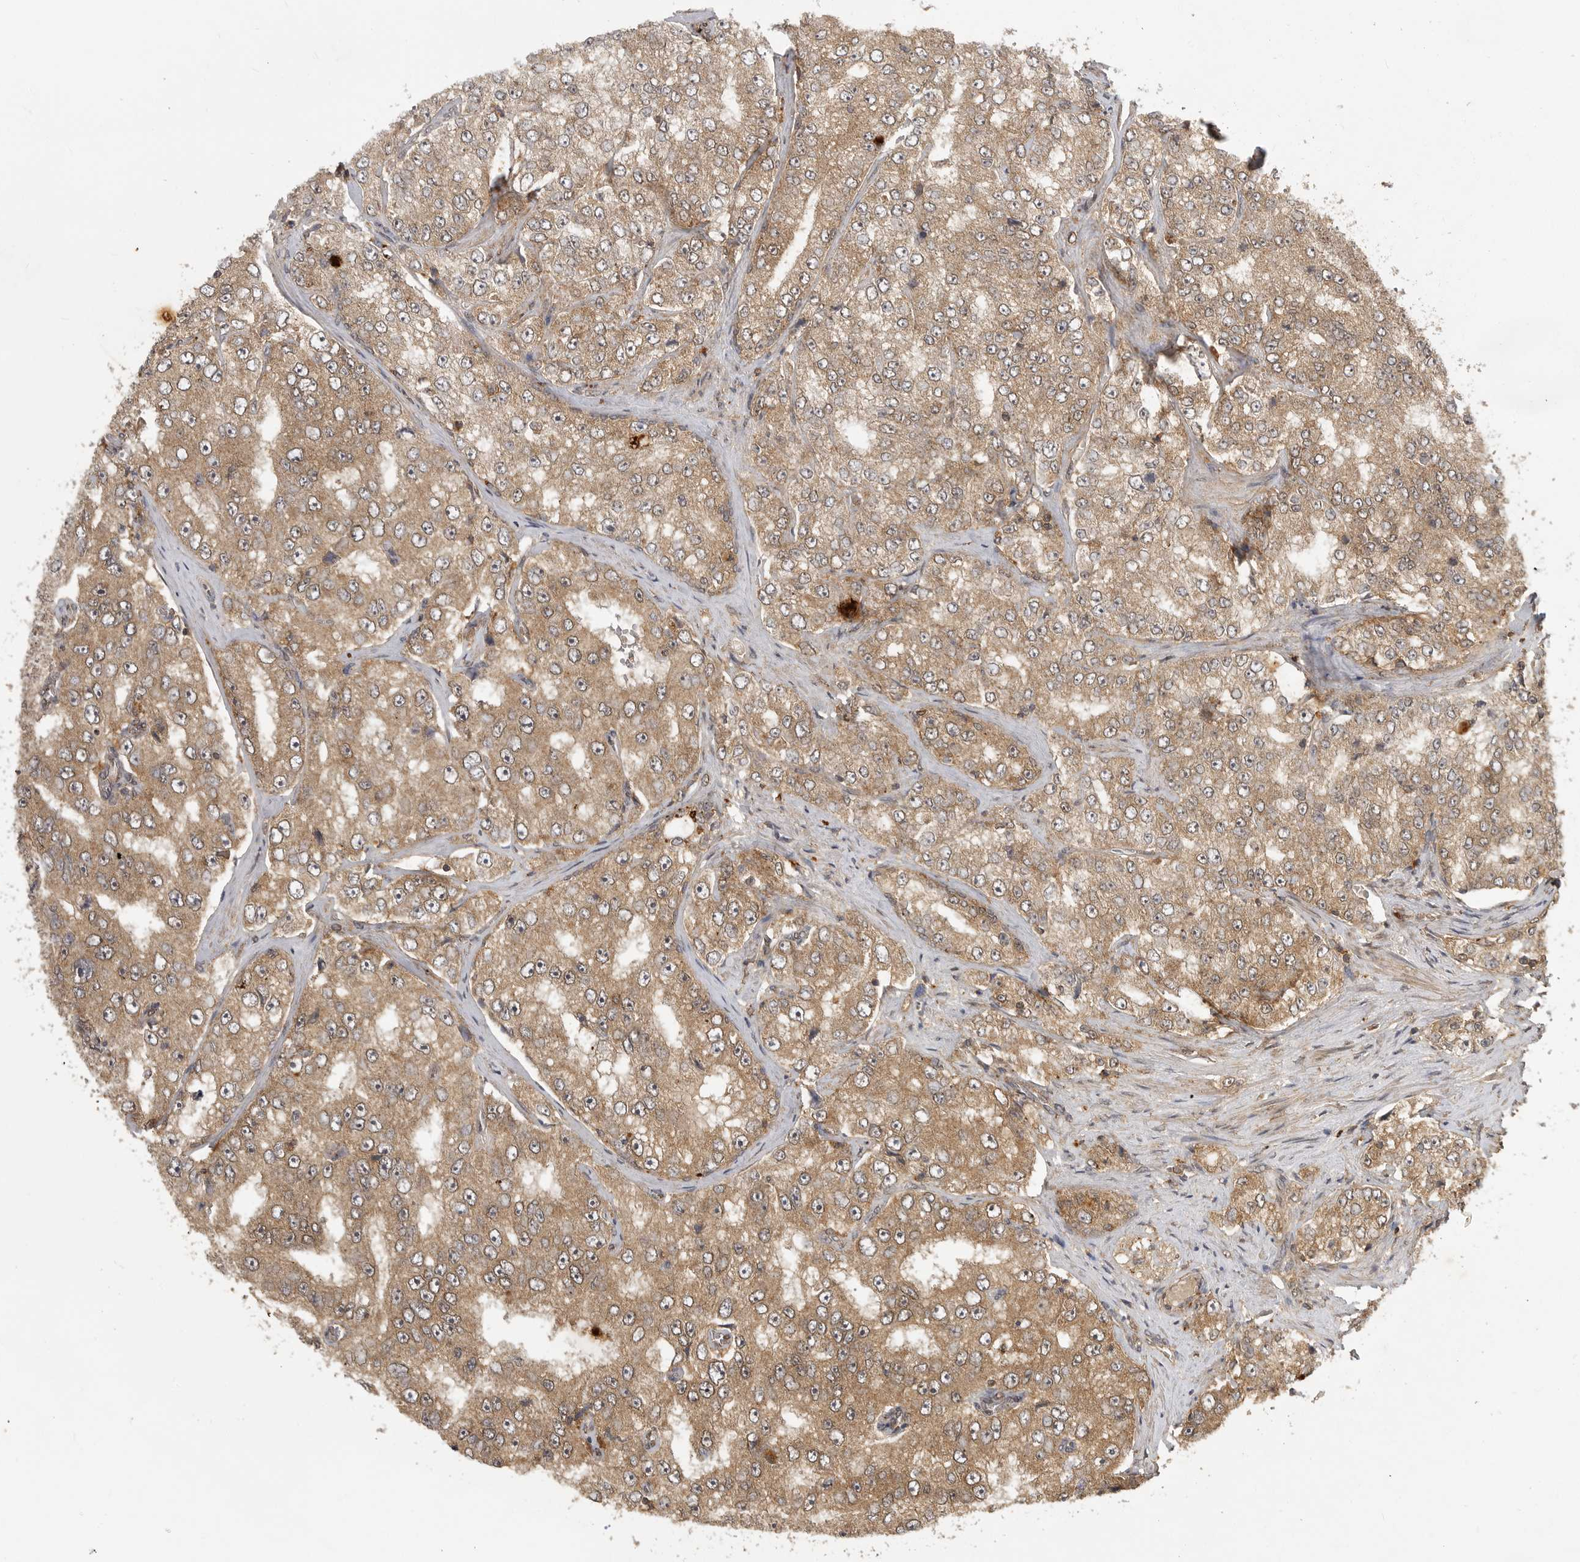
{"staining": {"intensity": "moderate", "quantity": ">75%", "location": "cytoplasmic/membranous"}, "tissue": "prostate cancer", "cell_type": "Tumor cells", "image_type": "cancer", "snomed": [{"axis": "morphology", "description": "Adenocarcinoma, High grade"}, {"axis": "topography", "description": "Prostate"}], "caption": "A high-resolution image shows immunohistochemistry staining of prostate cancer, which exhibits moderate cytoplasmic/membranous staining in about >75% of tumor cells.", "gene": "ICOSLG", "patient": {"sex": "male", "age": 58}}